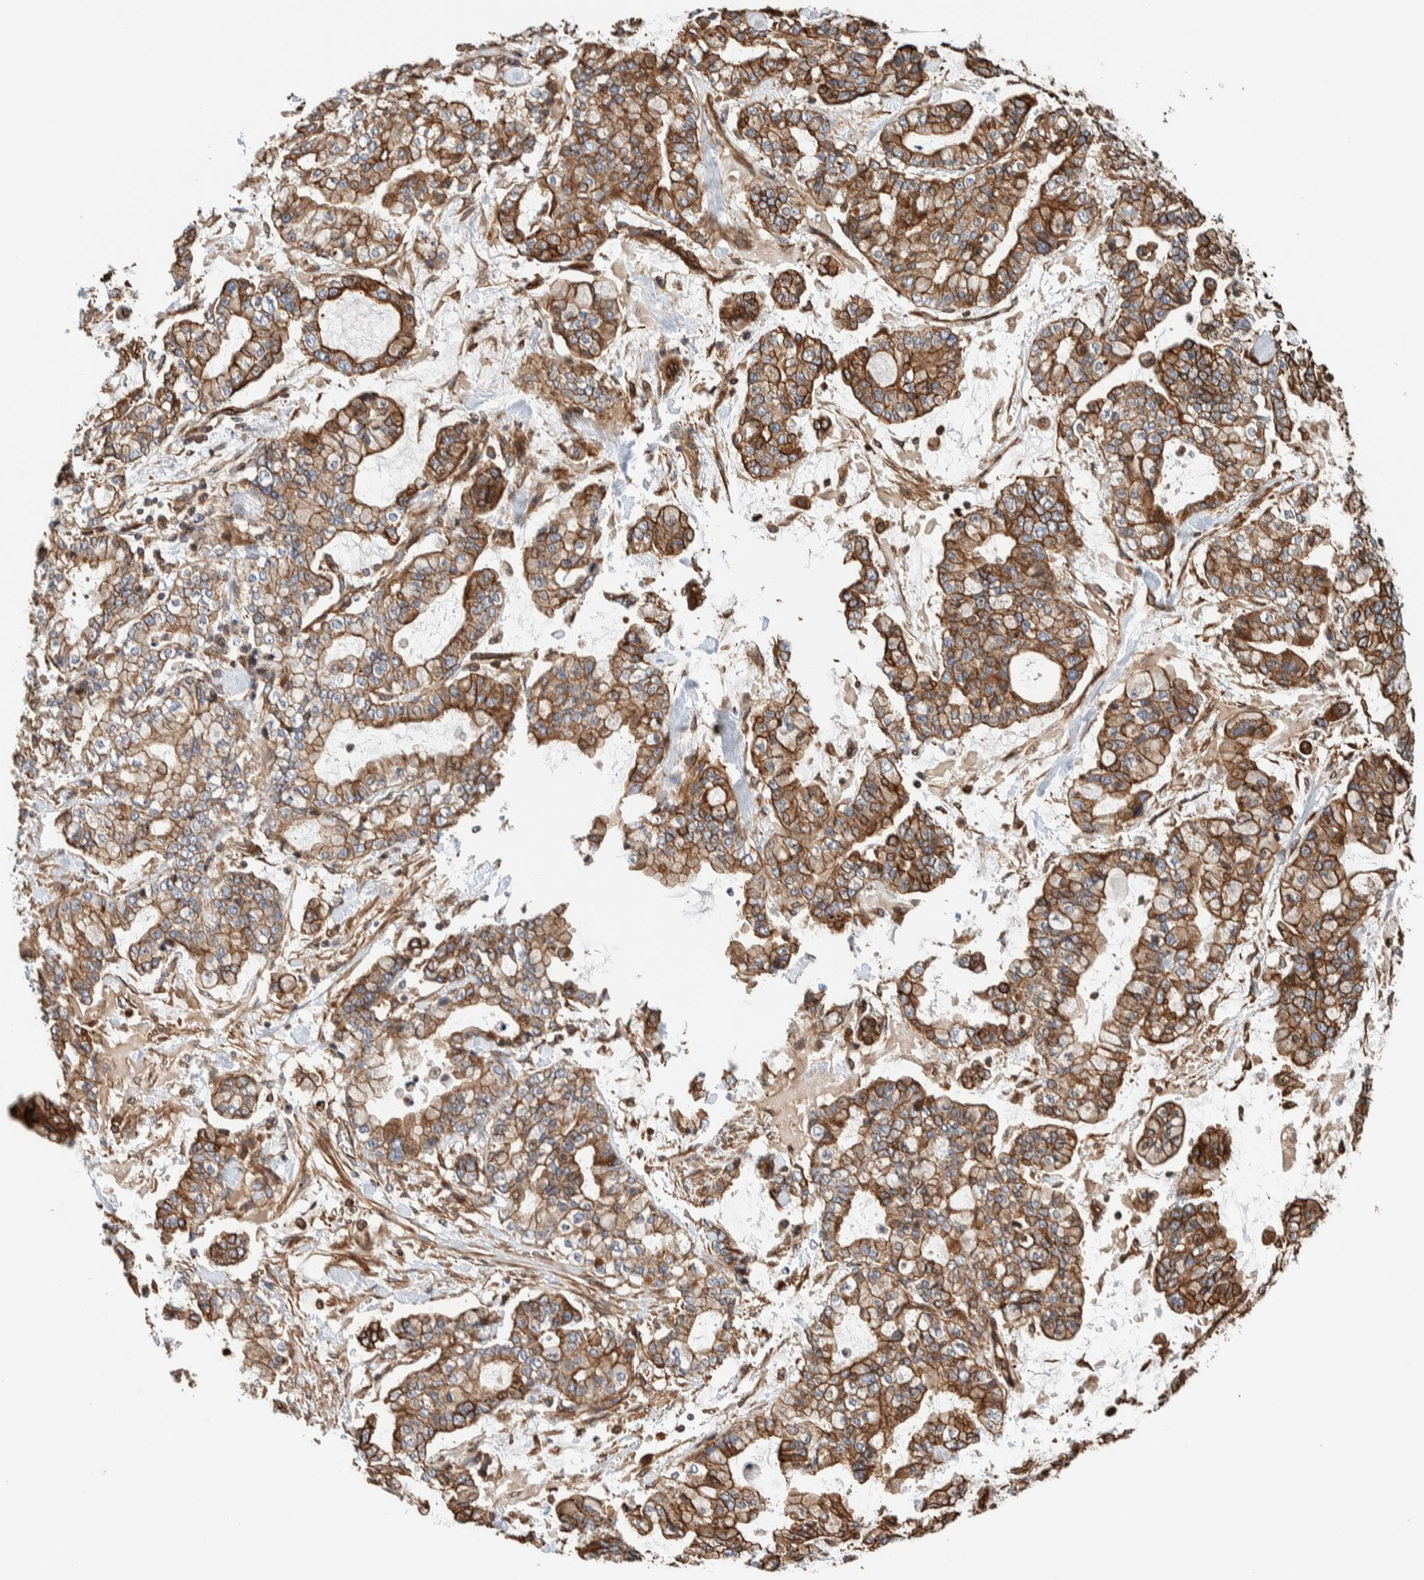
{"staining": {"intensity": "moderate", "quantity": ">75%", "location": "cytoplasmic/membranous"}, "tissue": "stomach cancer", "cell_type": "Tumor cells", "image_type": "cancer", "snomed": [{"axis": "morphology", "description": "Normal tissue, NOS"}, {"axis": "morphology", "description": "Adenocarcinoma, NOS"}, {"axis": "topography", "description": "Stomach, upper"}, {"axis": "topography", "description": "Stomach"}], "caption": "Immunohistochemistry (IHC) photomicrograph of human adenocarcinoma (stomach) stained for a protein (brown), which reveals medium levels of moderate cytoplasmic/membranous staining in approximately >75% of tumor cells.", "gene": "PKD1L1", "patient": {"sex": "male", "age": 76}}